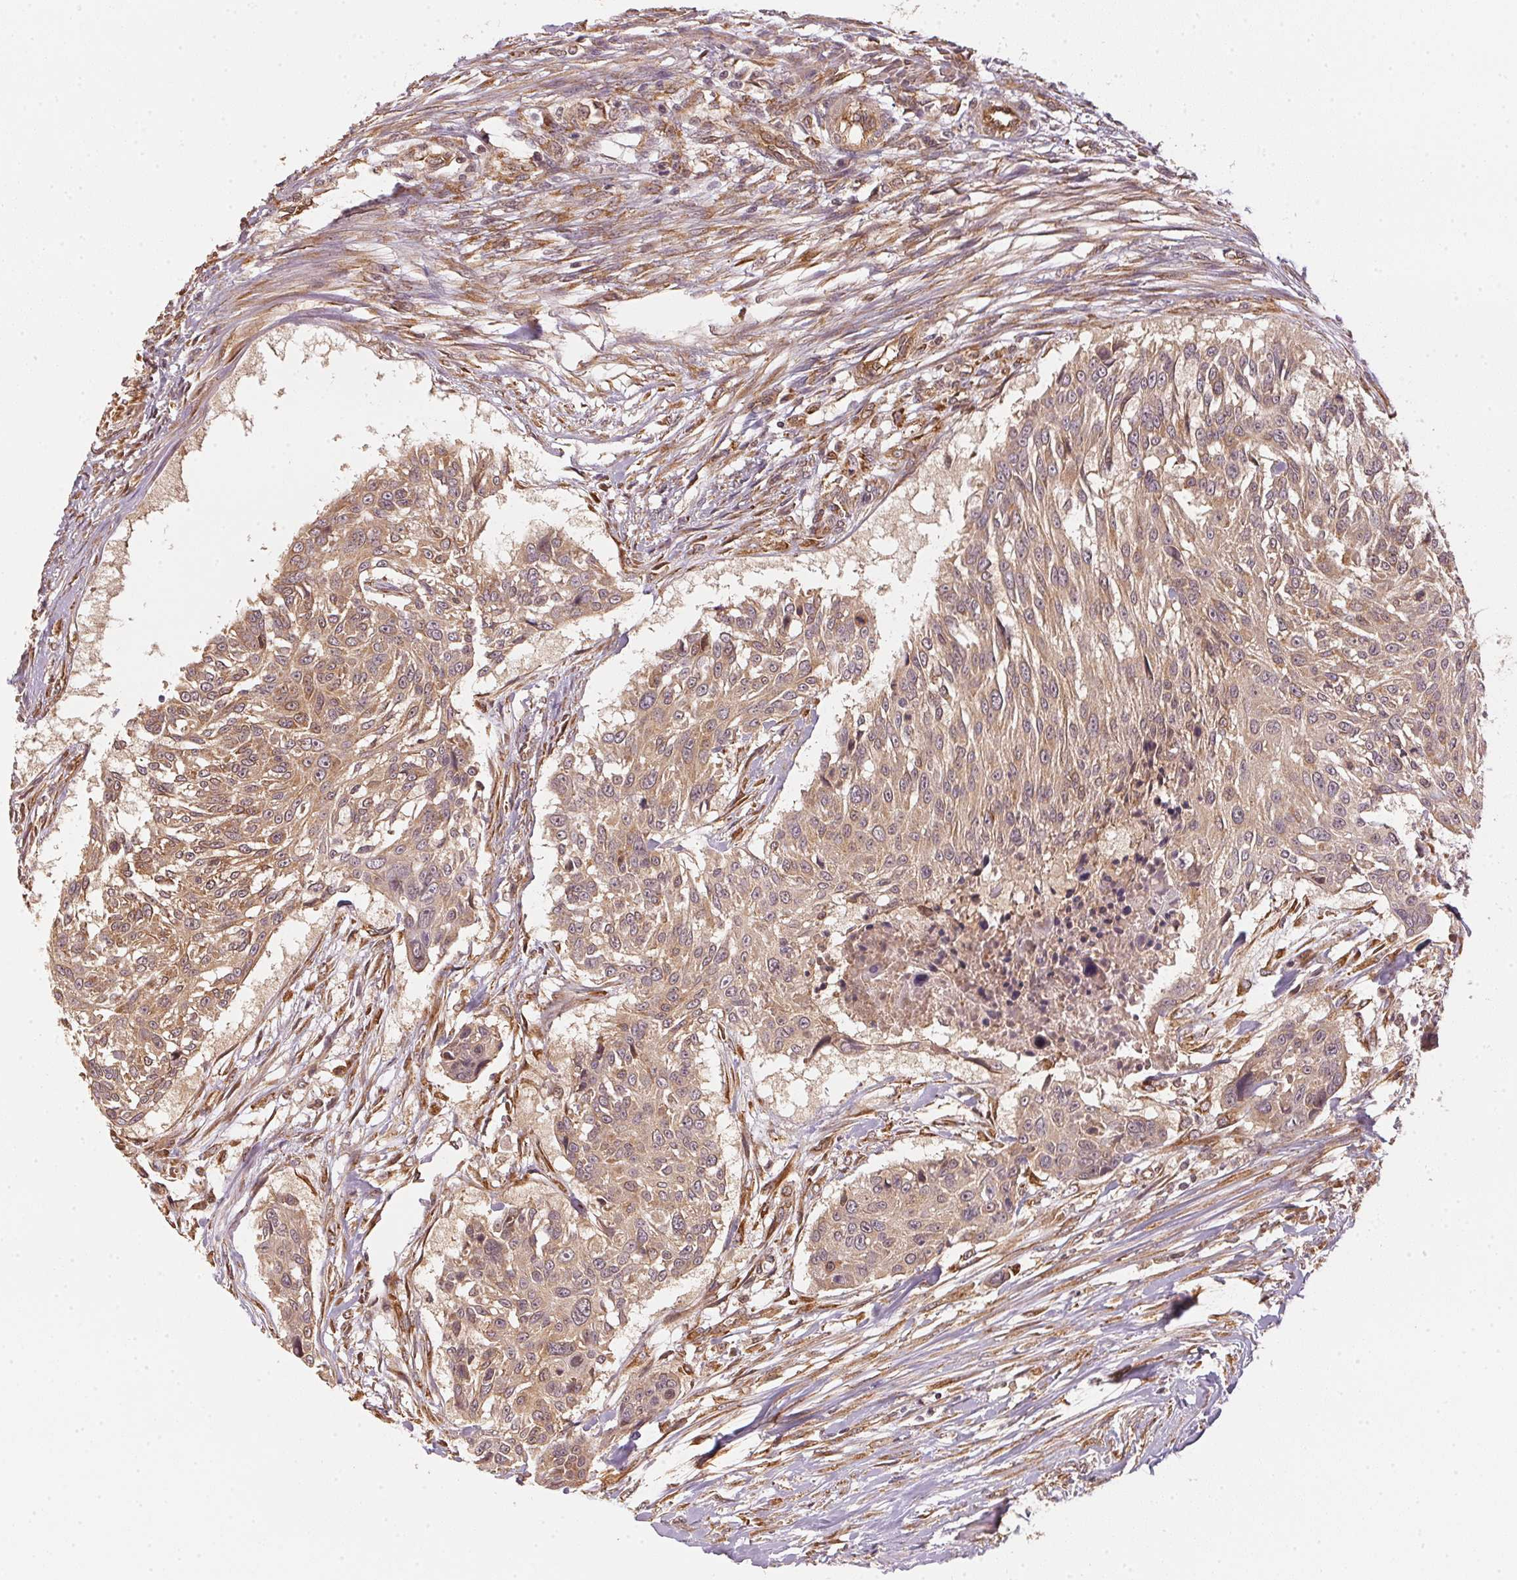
{"staining": {"intensity": "weak", "quantity": "25%-75%", "location": "cytoplasmic/membranous"}, "tissue": "urothelial cancer", "cell_type": "Tumor cells", "image_type": "cancer", "snomed": [{"axis": "morphology", "description": "Urothelial carcinoma, NOS"}, {"axis": "topography", "description": "Urinary bladder"}], "caption": "Immunohistochemical staining of transitional cell carcinoma displays weak cytoplasmic/membranous protein staining in about 25%-75% of tumor cells. The staining was performed using DAB to visualize the protein expression in brown, while the nuclei were stained in blue with hematoxylin (Magnification: 20x).", "gene": "STRN4", "patient": {"sex": "male", "age": 55}}